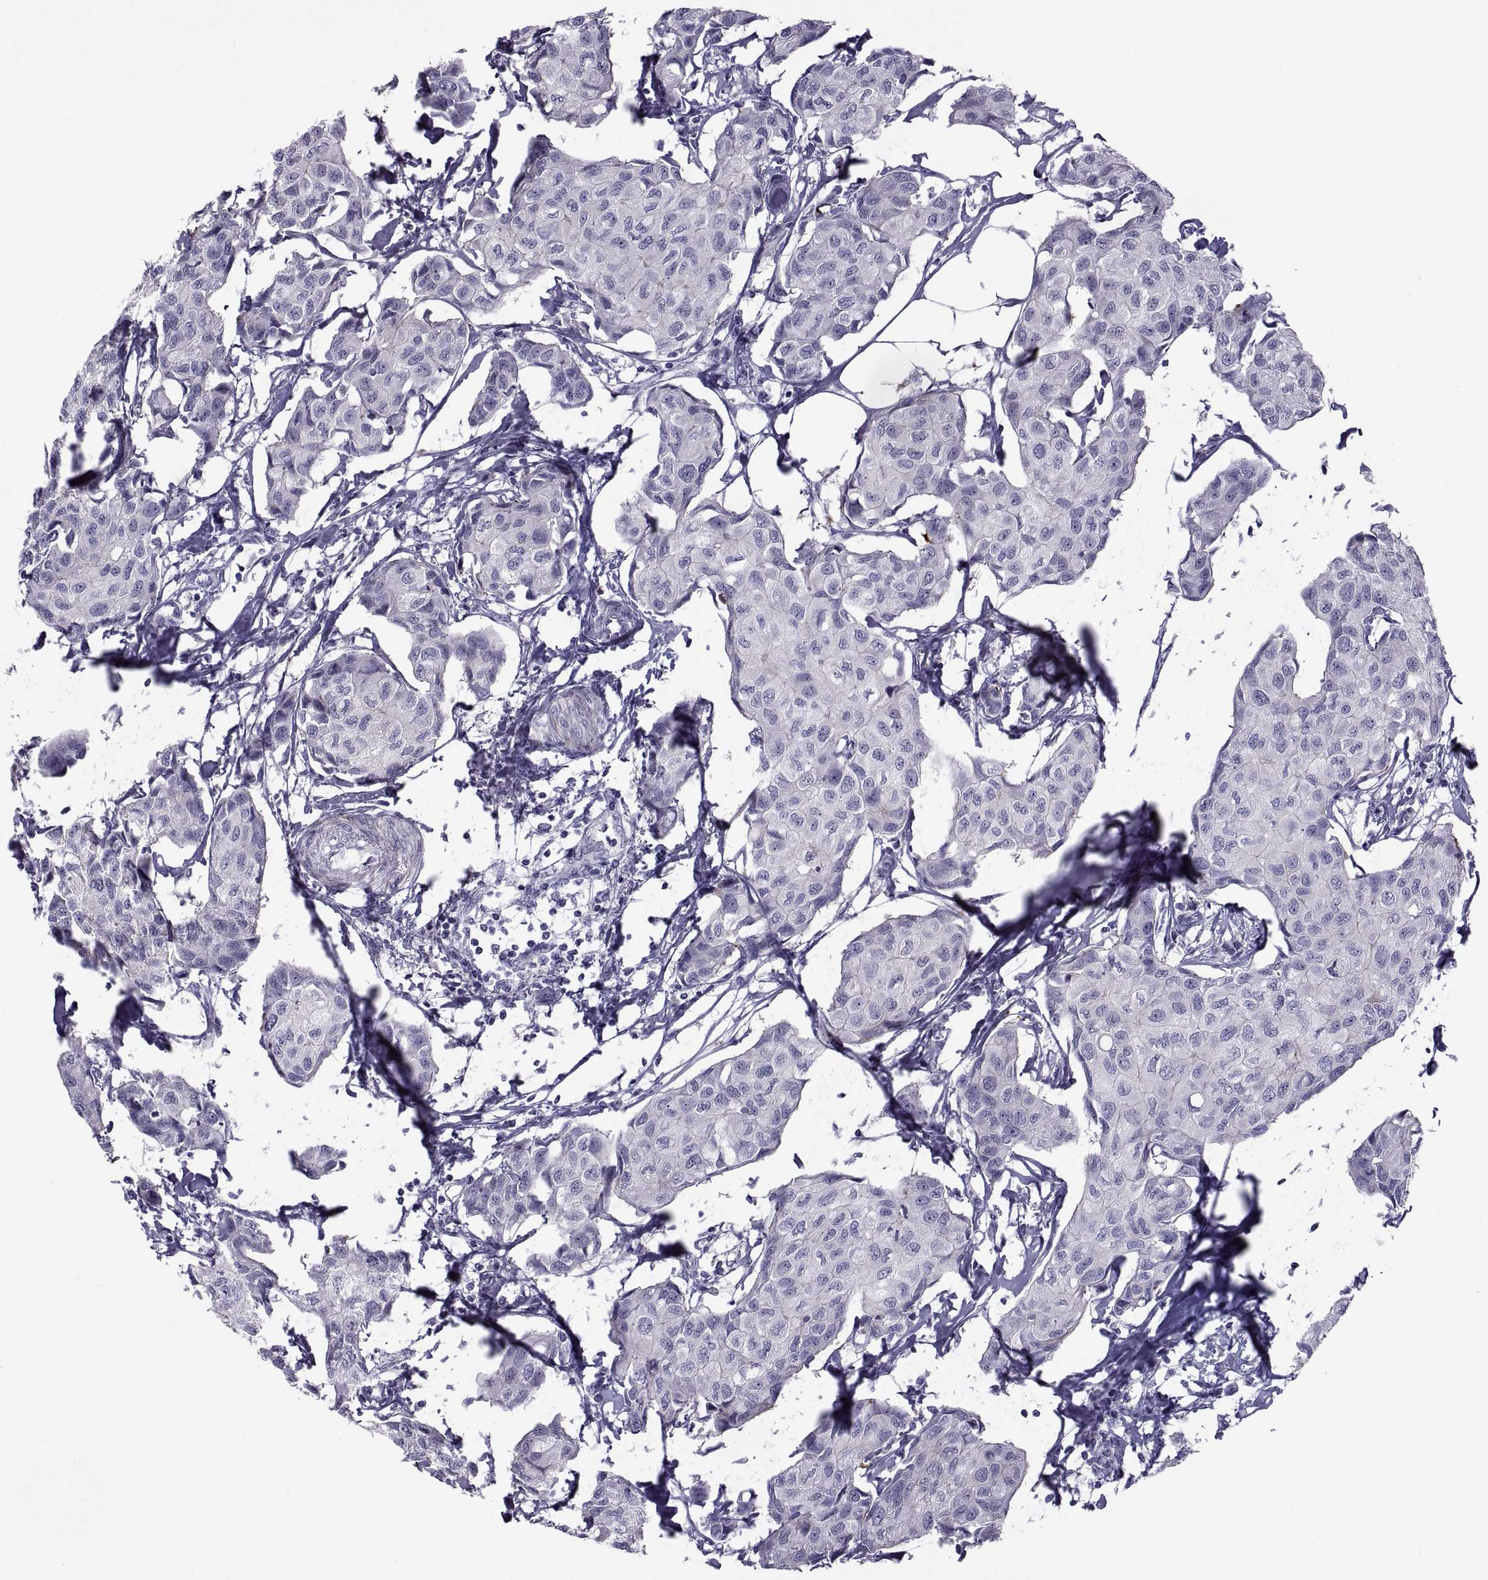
{"staining": {"intensity": "negative", "quantity": "none", "location": "none"}, "tissue": "breast cancer", "cell_type": "Tumor cells", "image_type": "cancer", "snomed": [{"axis": "morphology", "description": "Duct carcinoma"}, {"axis": "topography", "description": "Breast"}], "caption": "Breast infiltrating ductal carcinoma was stained to show a protein in brown. There is no significant positivity in tumor cells.", "gene": "TMEM158", "patient": {"sex": "female", "age": 80}}